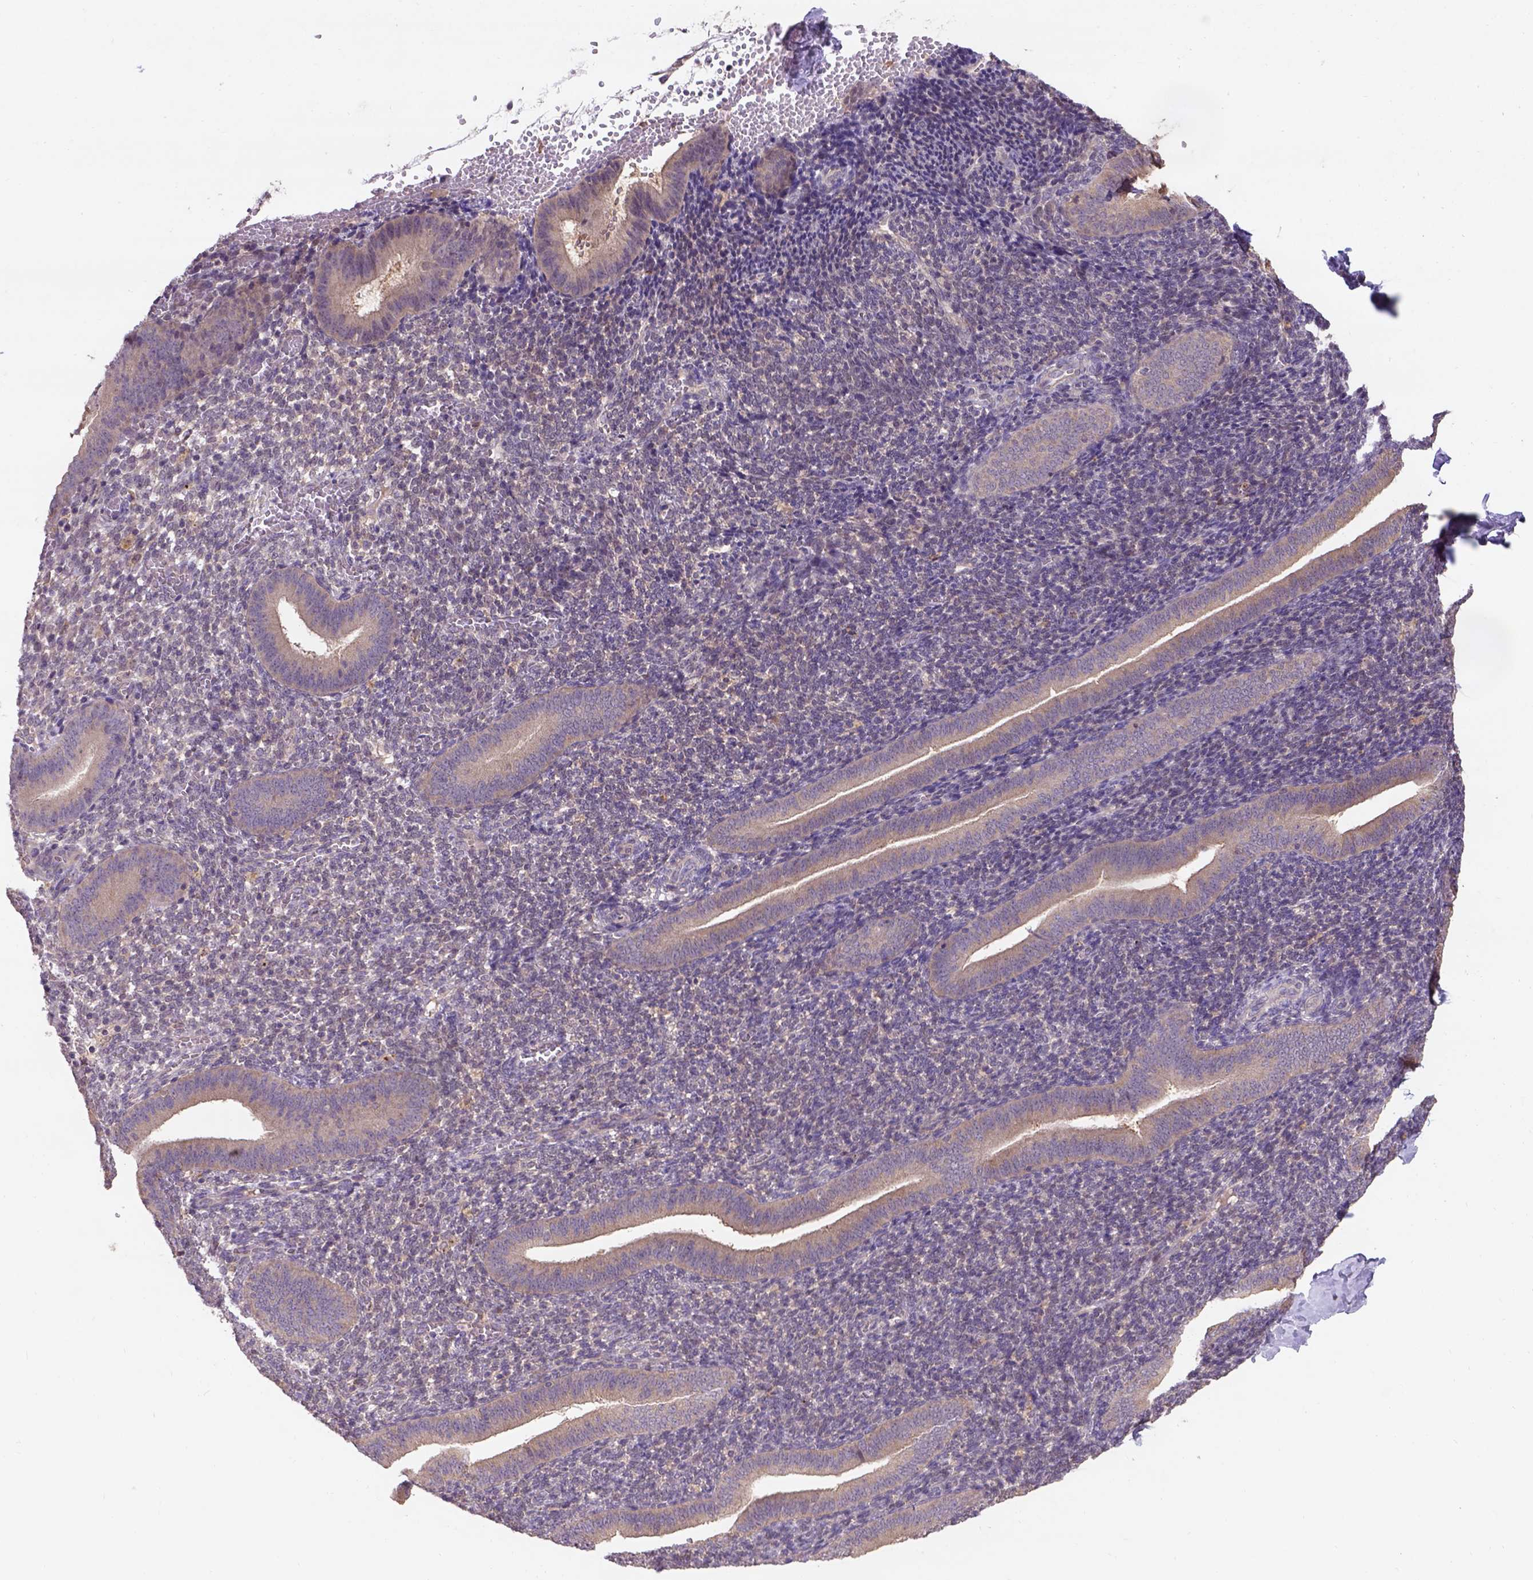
{"staining": {"intensity": "weak", "quantity": "25%-75%", "location": "cytoplasmic/membranous"}, "tissue": "endometrium", "cell_type": "Cells in endometrial stroma", "image_type": "normal", "snomed": [{"axis": "morphology", "description": "Normal tissue, NOS"}, {"axis": "topography", "description": "Endometrium"}], "caption": "Immunohistochemistry micrograph of benign endometrium stained for a protein (brown), which reveals low levels of weak cytoplasmic/membranous positivity in about 25%-75% of cells in endometrial stroma.", "gene": "KBTBD8", "patient": {"sex": "female", "age": 25}}